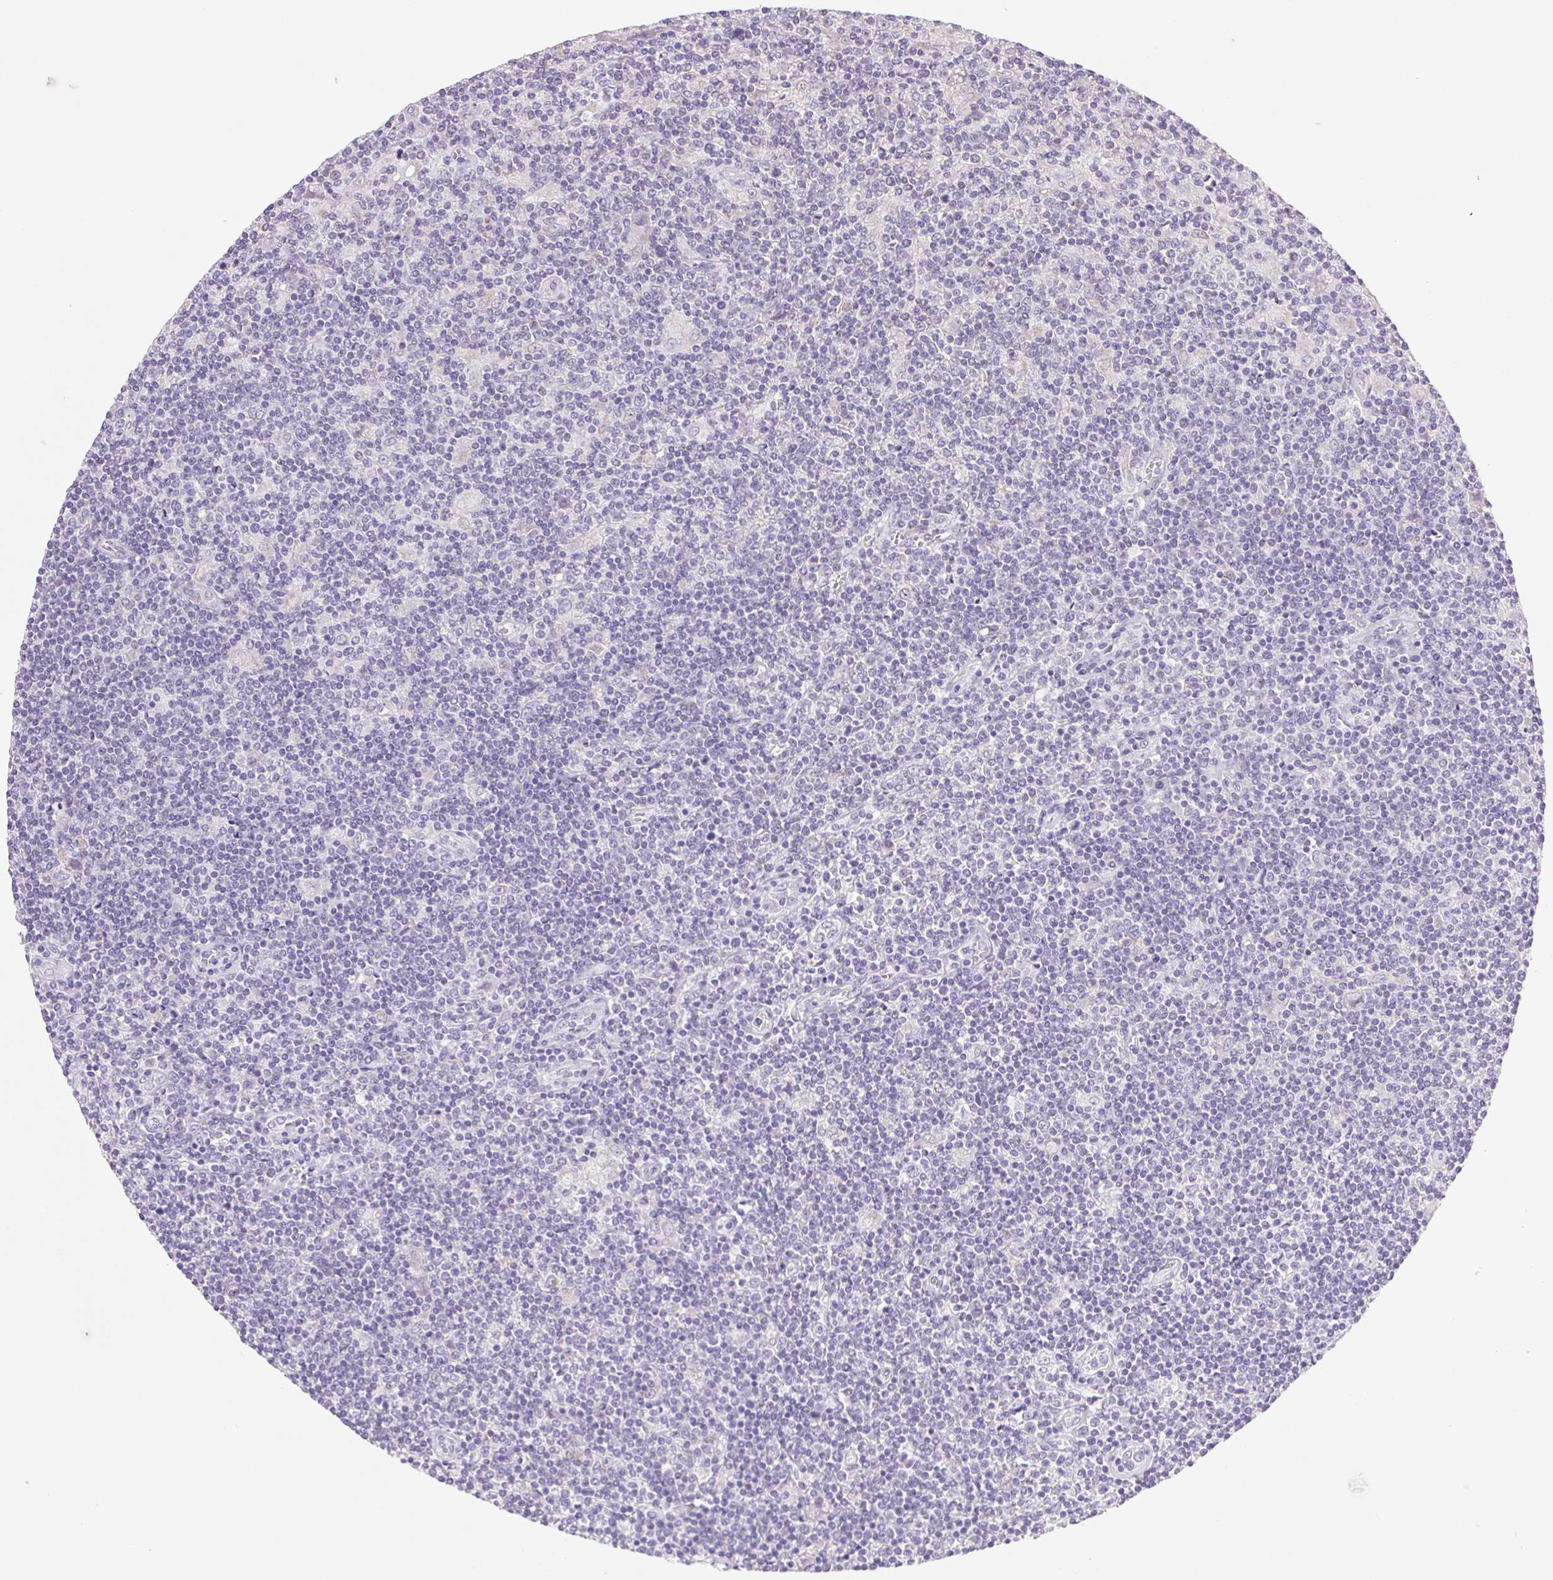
{"staining": {"intensity": "negative", "quantity": "none", "location": "none"}, "tissue": "lymphoma", "cell_type": "Tumor cells", "image_type": "cancer", "snomed": [{"axis": "morphology", "description": "Hodgkin's disease, NOS"}, {"axis": "topography", "description": "Lymph node"}], "caption": "Histopathology image shows no significant protein expression in tumor cells of lymphoma.", "gene": "DPPA5", "patient": {"sex": "male", "age": 40}}